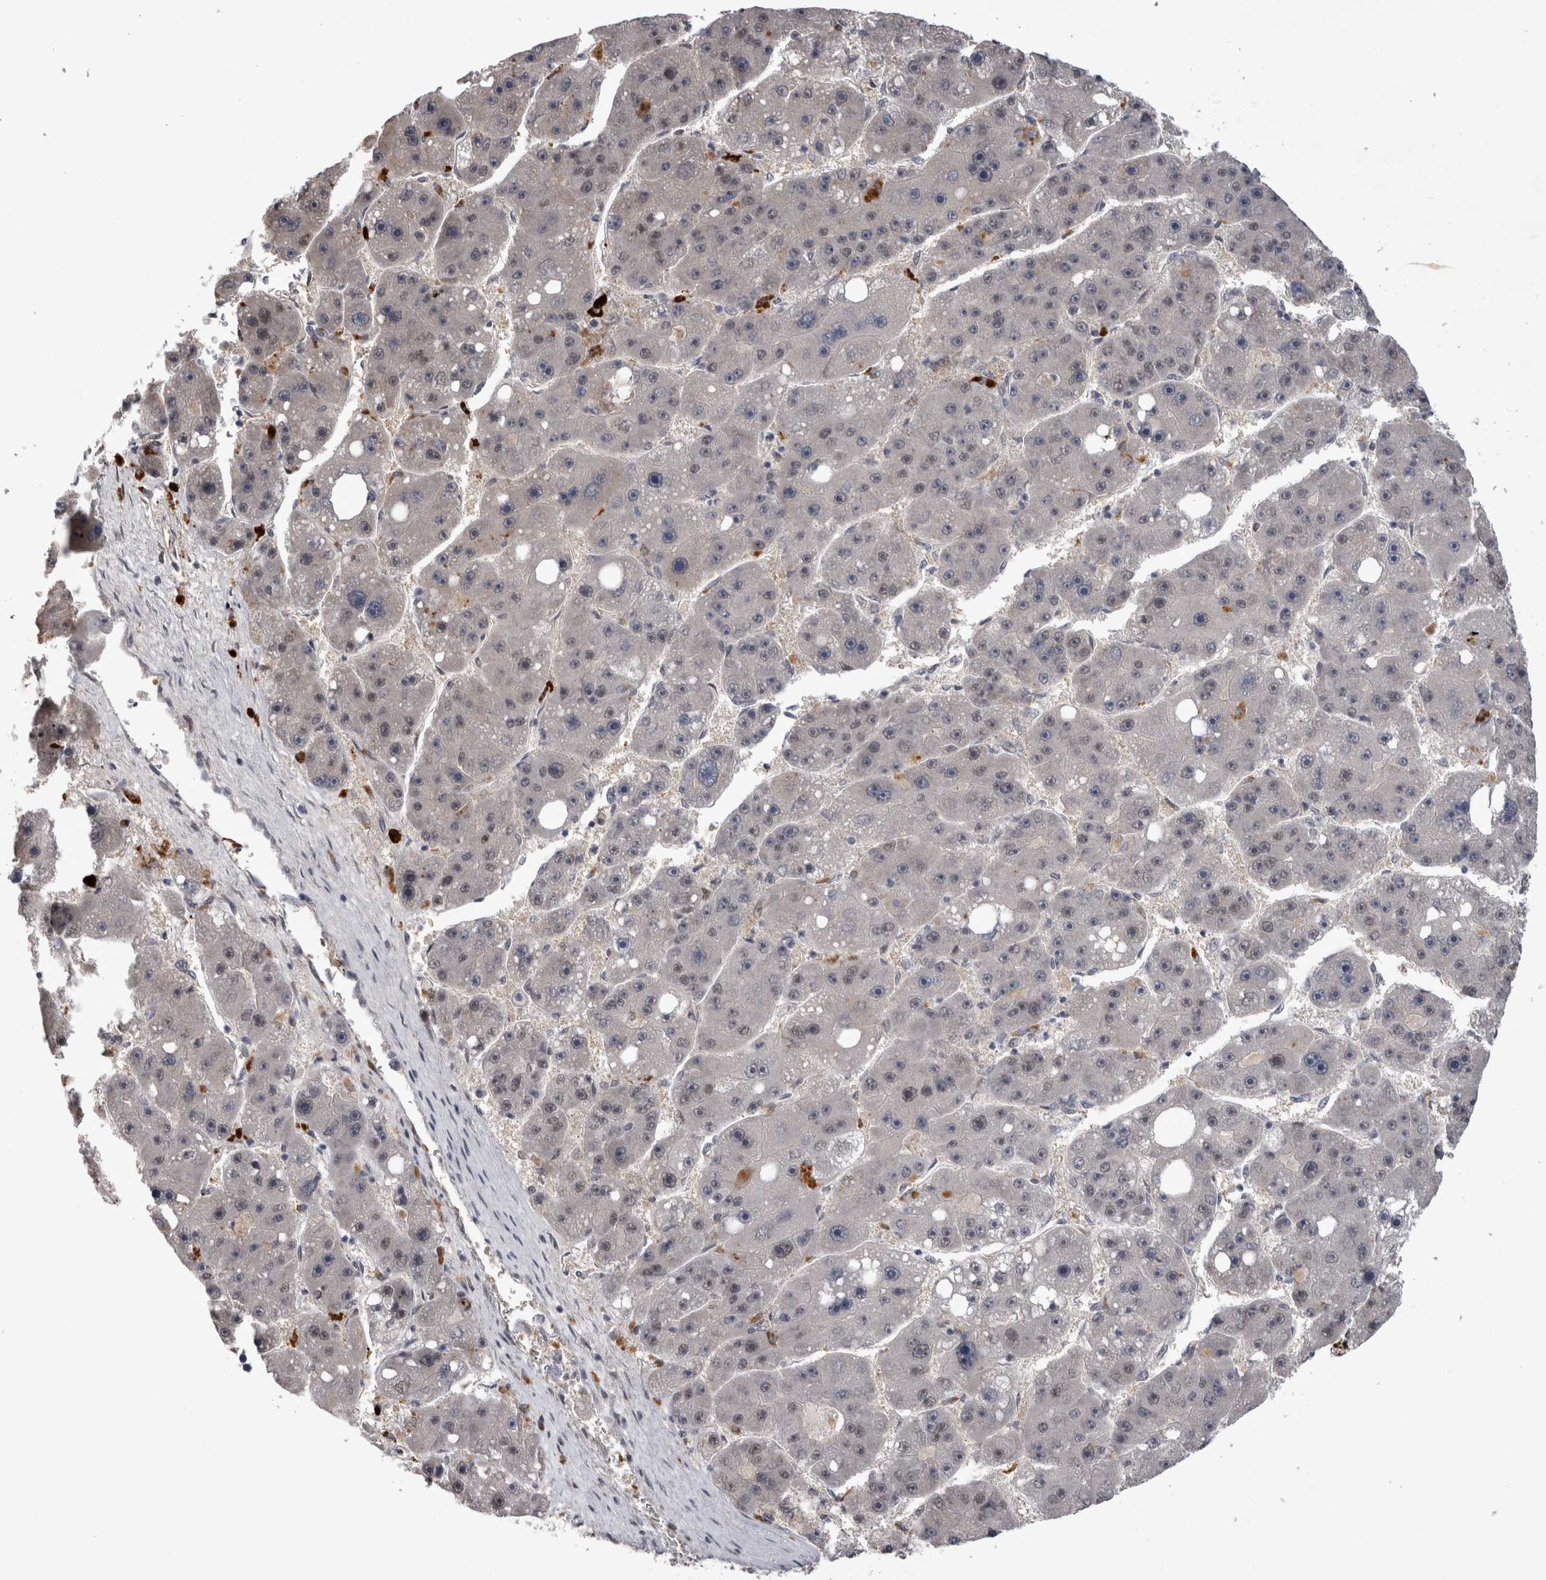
{"staining": {"intensity": "negative", "quantity": "none", "location": "none"}, "tissue": "liver cancer", "cell_type": "Tumor cells", "image_type": "cancer", "snomed": [{"axis": "morphology", "description": "Carcinoma, Hepatocellular, NOS"}, {"axis": "topography", "description": "Liver"}], "caption": "IHC image of neoplastic tissue: liver hepatocellular carcinoma stained with DAB demonstrates no significant protein positivity in tumor cells. (DAB (3,3'-diaminobenzidine) immunohistochemistry visualized using brightfield microscopy, high magnification).", "gene": "IFI44", "patient": {"sex": "female", "age": 61}}